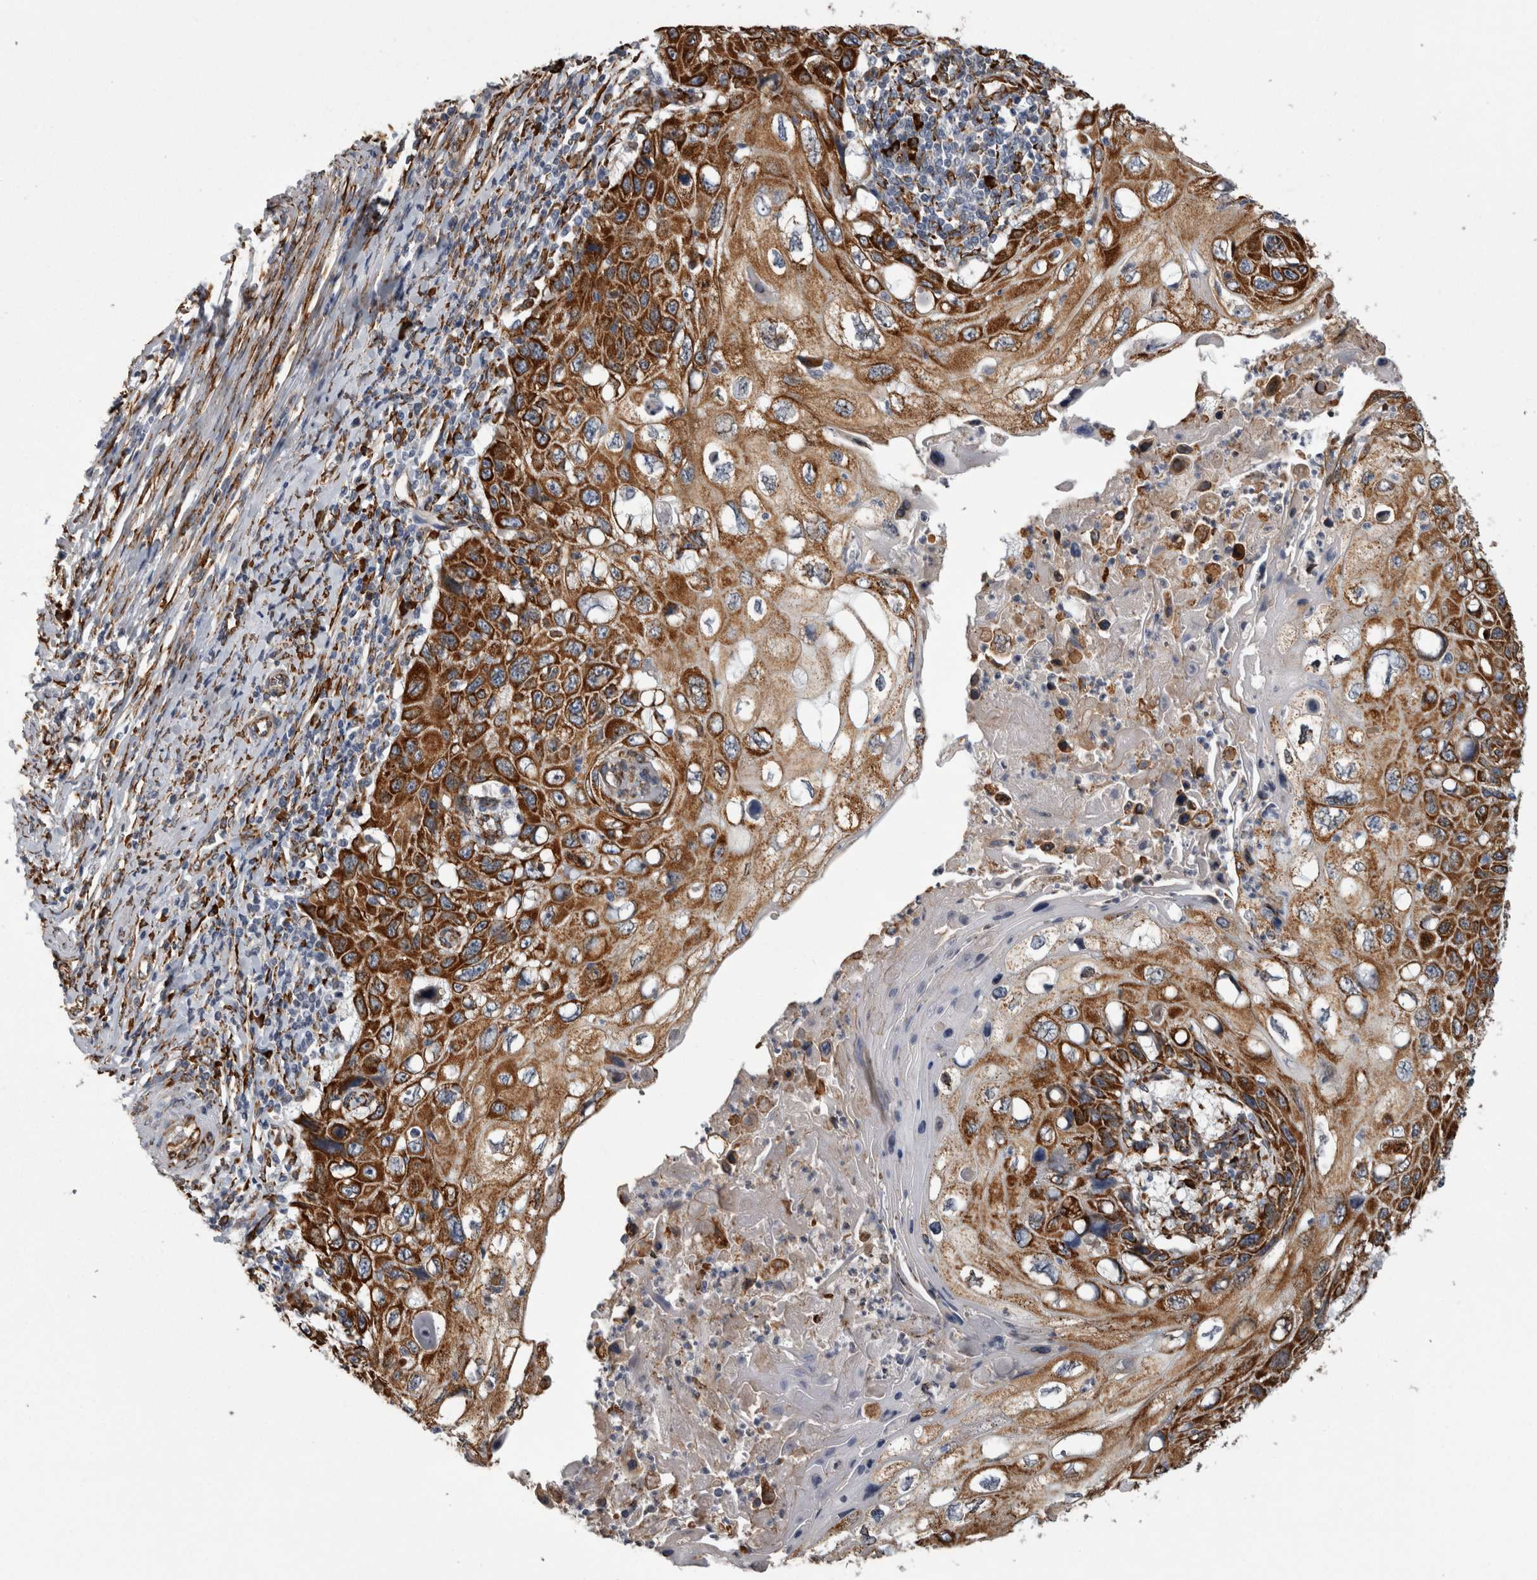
{"staining": {"intensity": "strong", "quantity": ">75%", "location": "cytoplasmic/membranous"}, "tissue": "cervical cancer", "cell_type": "Tumor cells", "image_type": "cancer", "snomed": [{"axis": "morphology", "description": "Squamous cell carcinoma, NOS"}, {"axis": "topography", "description": "Cervix"}], "caption": "Immunohistochemistry (IHC) histopathology image of neoplastic tissue: cervical cancer (squamous cell carcinoma) stained using immunohistochemistry displays high levels of strong protein expression localized specifically in the cytoplasmic/membranous of tumor cells, appearing as a cytoplasmic/membranous brown color.", "gene": "FHIP2B", "patient": {"sex": "female", "age": 70}}